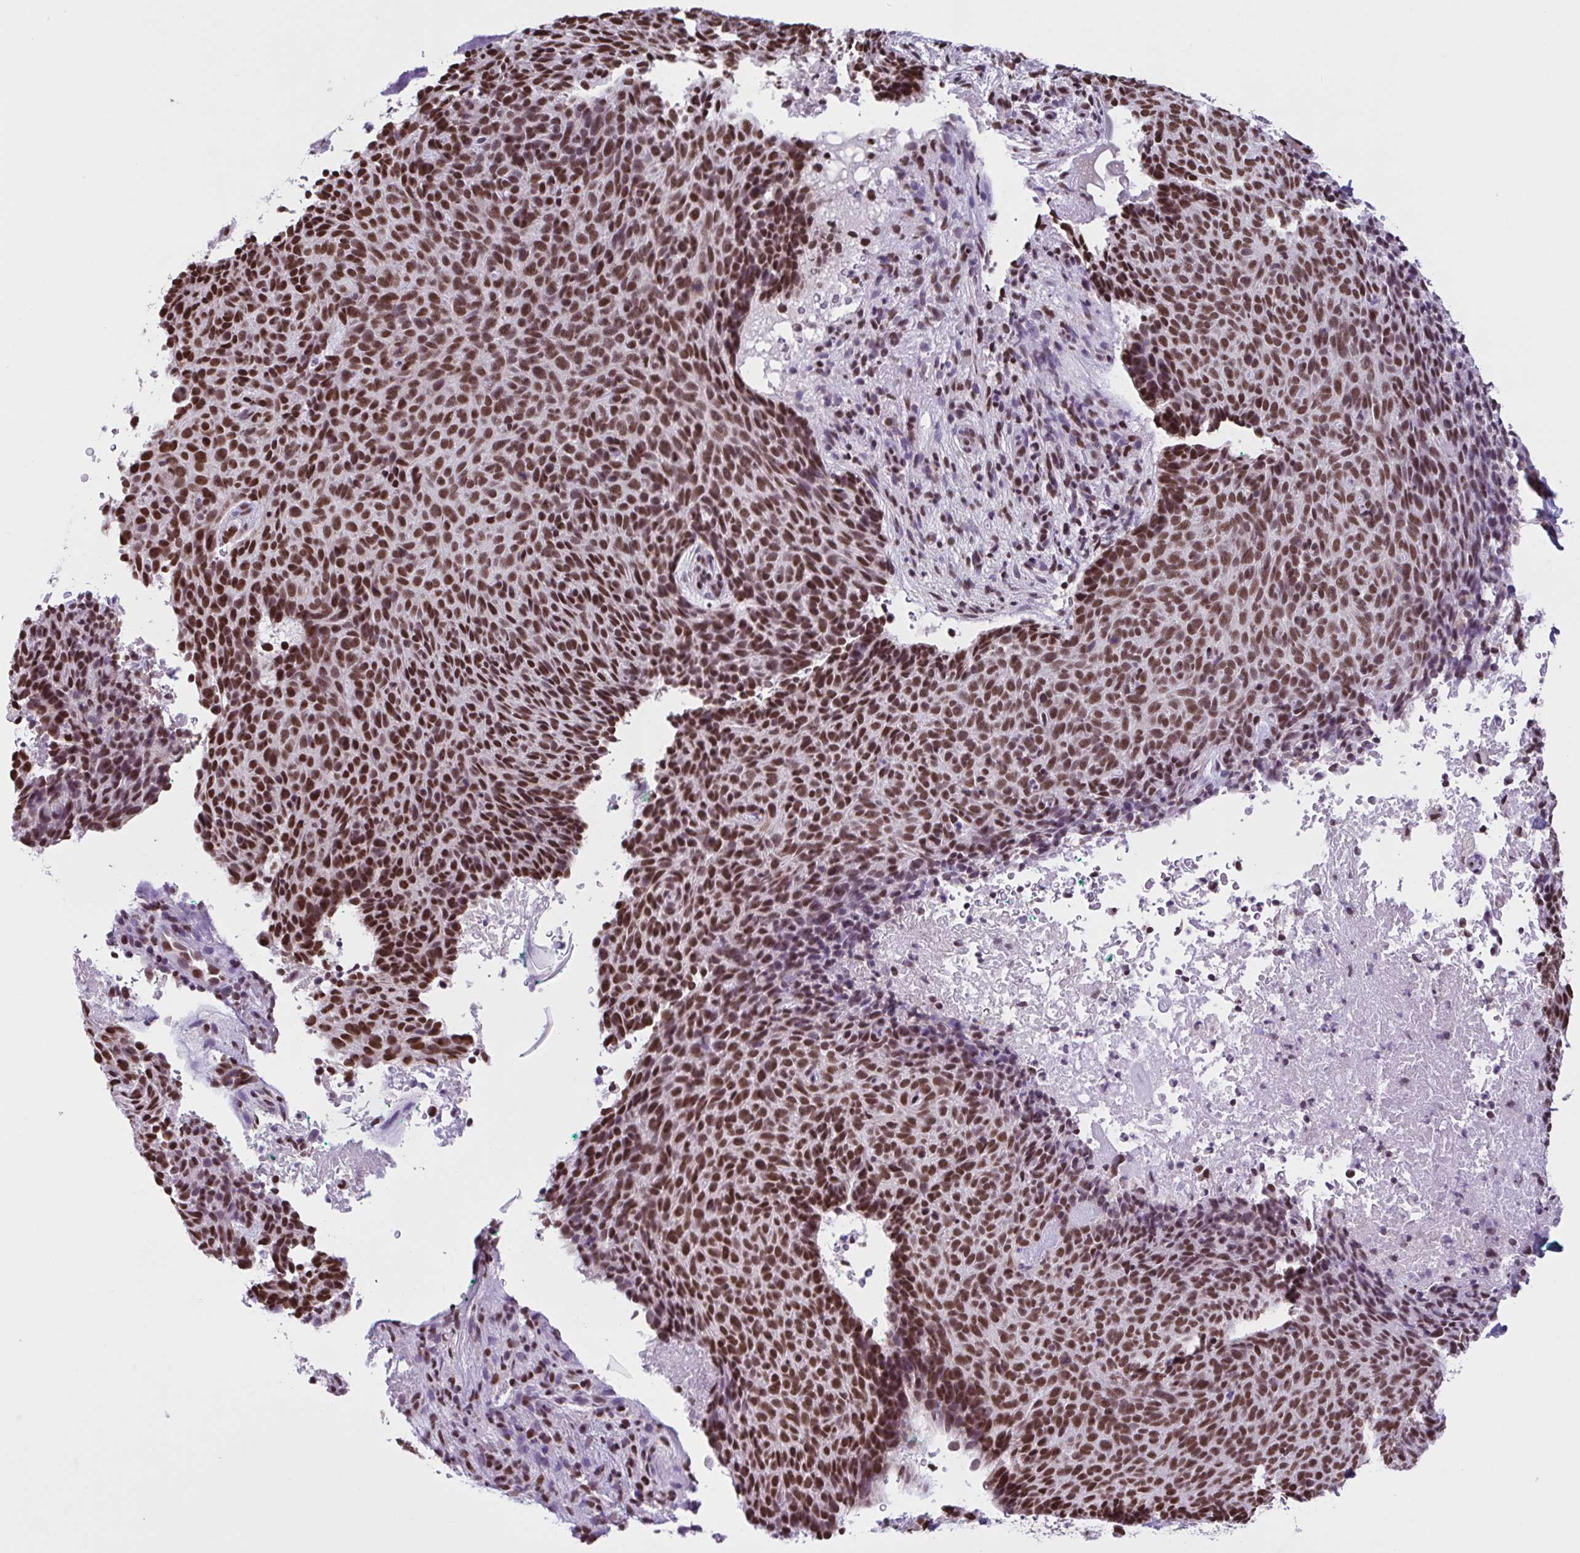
{"staining": {"intensity": "strong", "quantity": ">75%", "location": "nuclear"}, "tissue": "skin cancer", "cell_type": "Tumor cells", "image_type": "cancer", "snomed": [{"axis": "morphology", "description": "Basal cell carcinoma"}, {"axis": "topography", "description": "Skin"}, {"axis": "topography", "description": "Skin of head"}], "caption": "Protein positivity by immunohistochemistry (IHC) shows strong nuclear staining in about >75% of tumor cells in basal cell carcinoma (skin).", "gene": "TIMM21", "patient": {"sex": "female", "age": 92}}